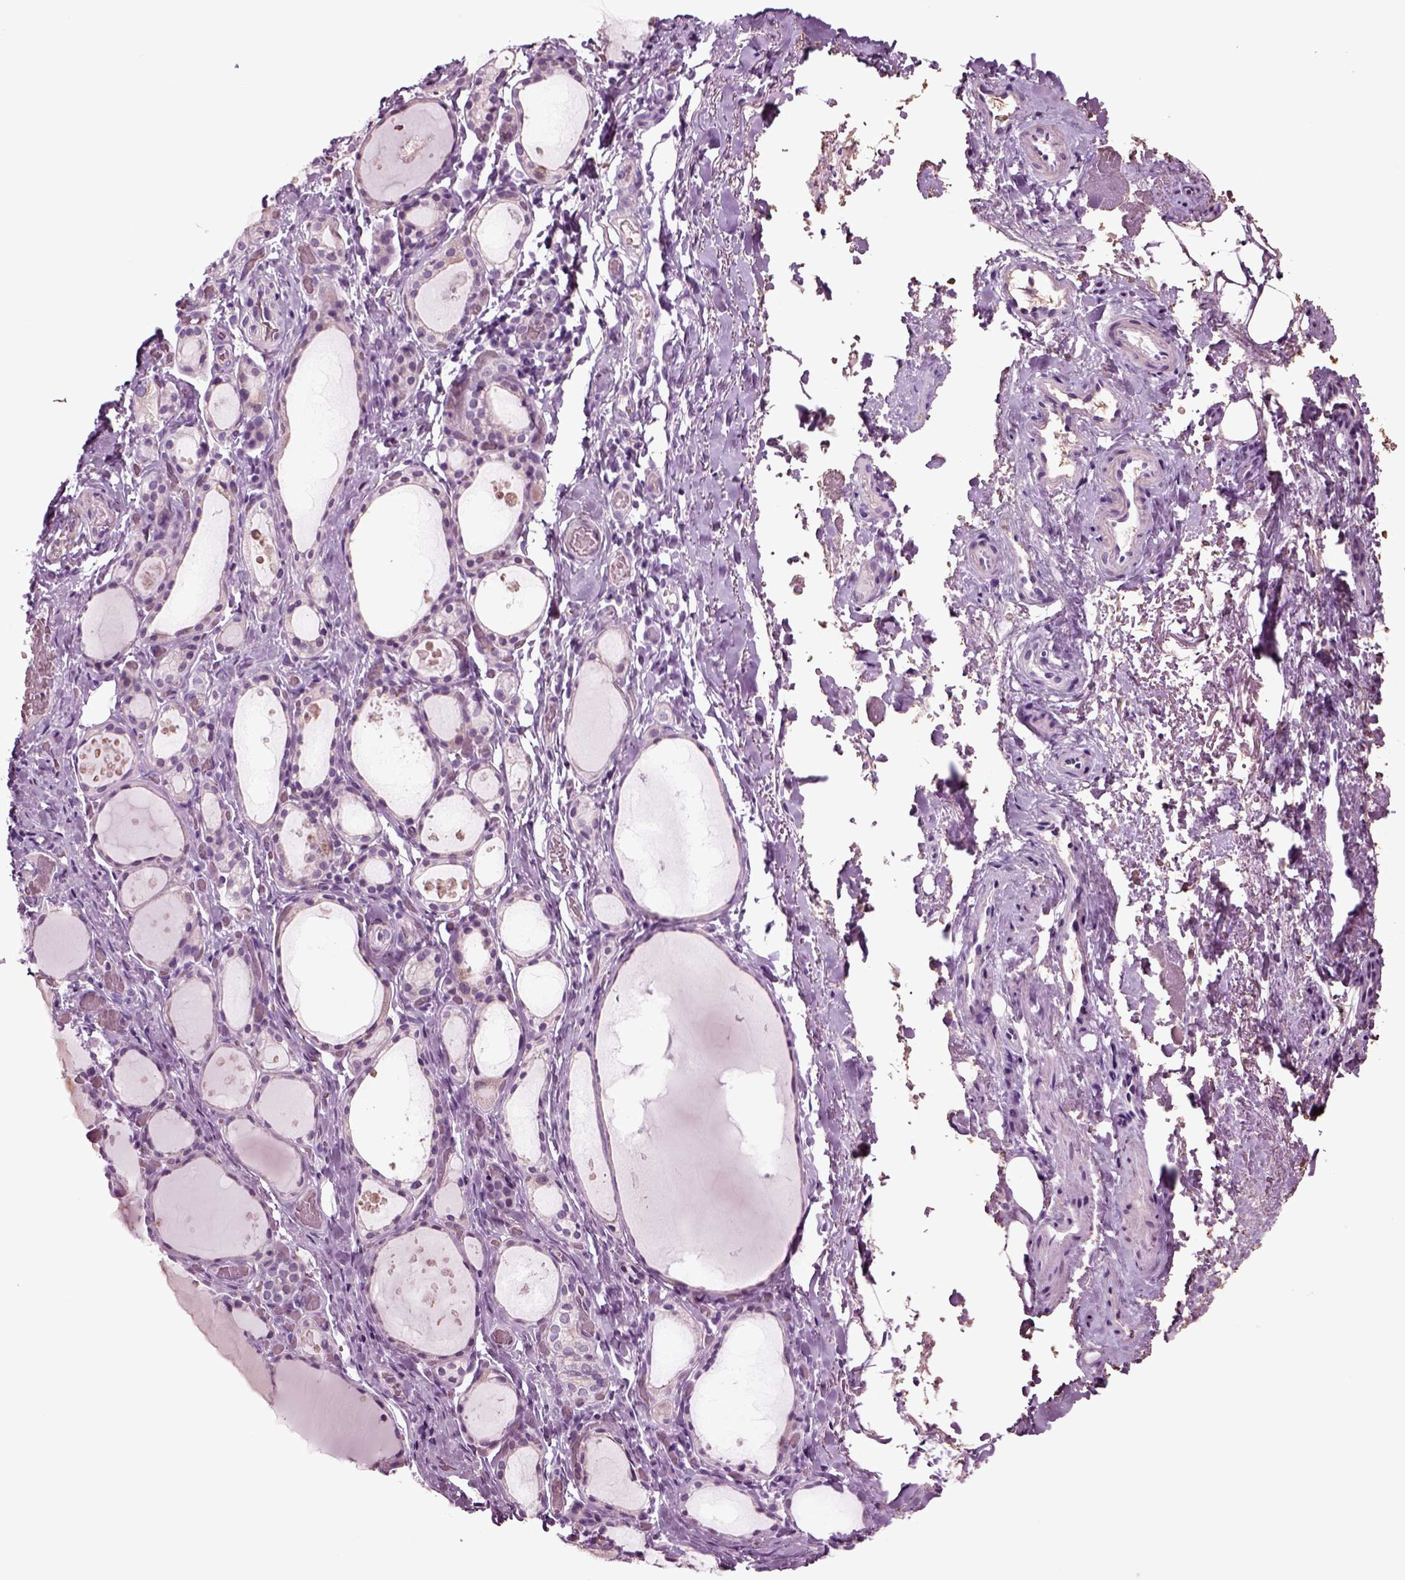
{"staining": {"intensity": "negative", "quantity": "none", "location": "none"}, "tissue": "thyroid gland", "cell_type": "Glandular cells", "image_type": "normal", "snomed": [{"axis": "morphology", "description": "Normal tissue, NOS"}, {"axis": "topography", "description": "Thyroid gland"}], "caption": "This is an immunohistochemistry (IHC) histopathology image of unremarkable human thyroid gland. There is no expression in glandular cells.", "gene": "CHGB", "patient": {"sex": "male", "age": 68}}